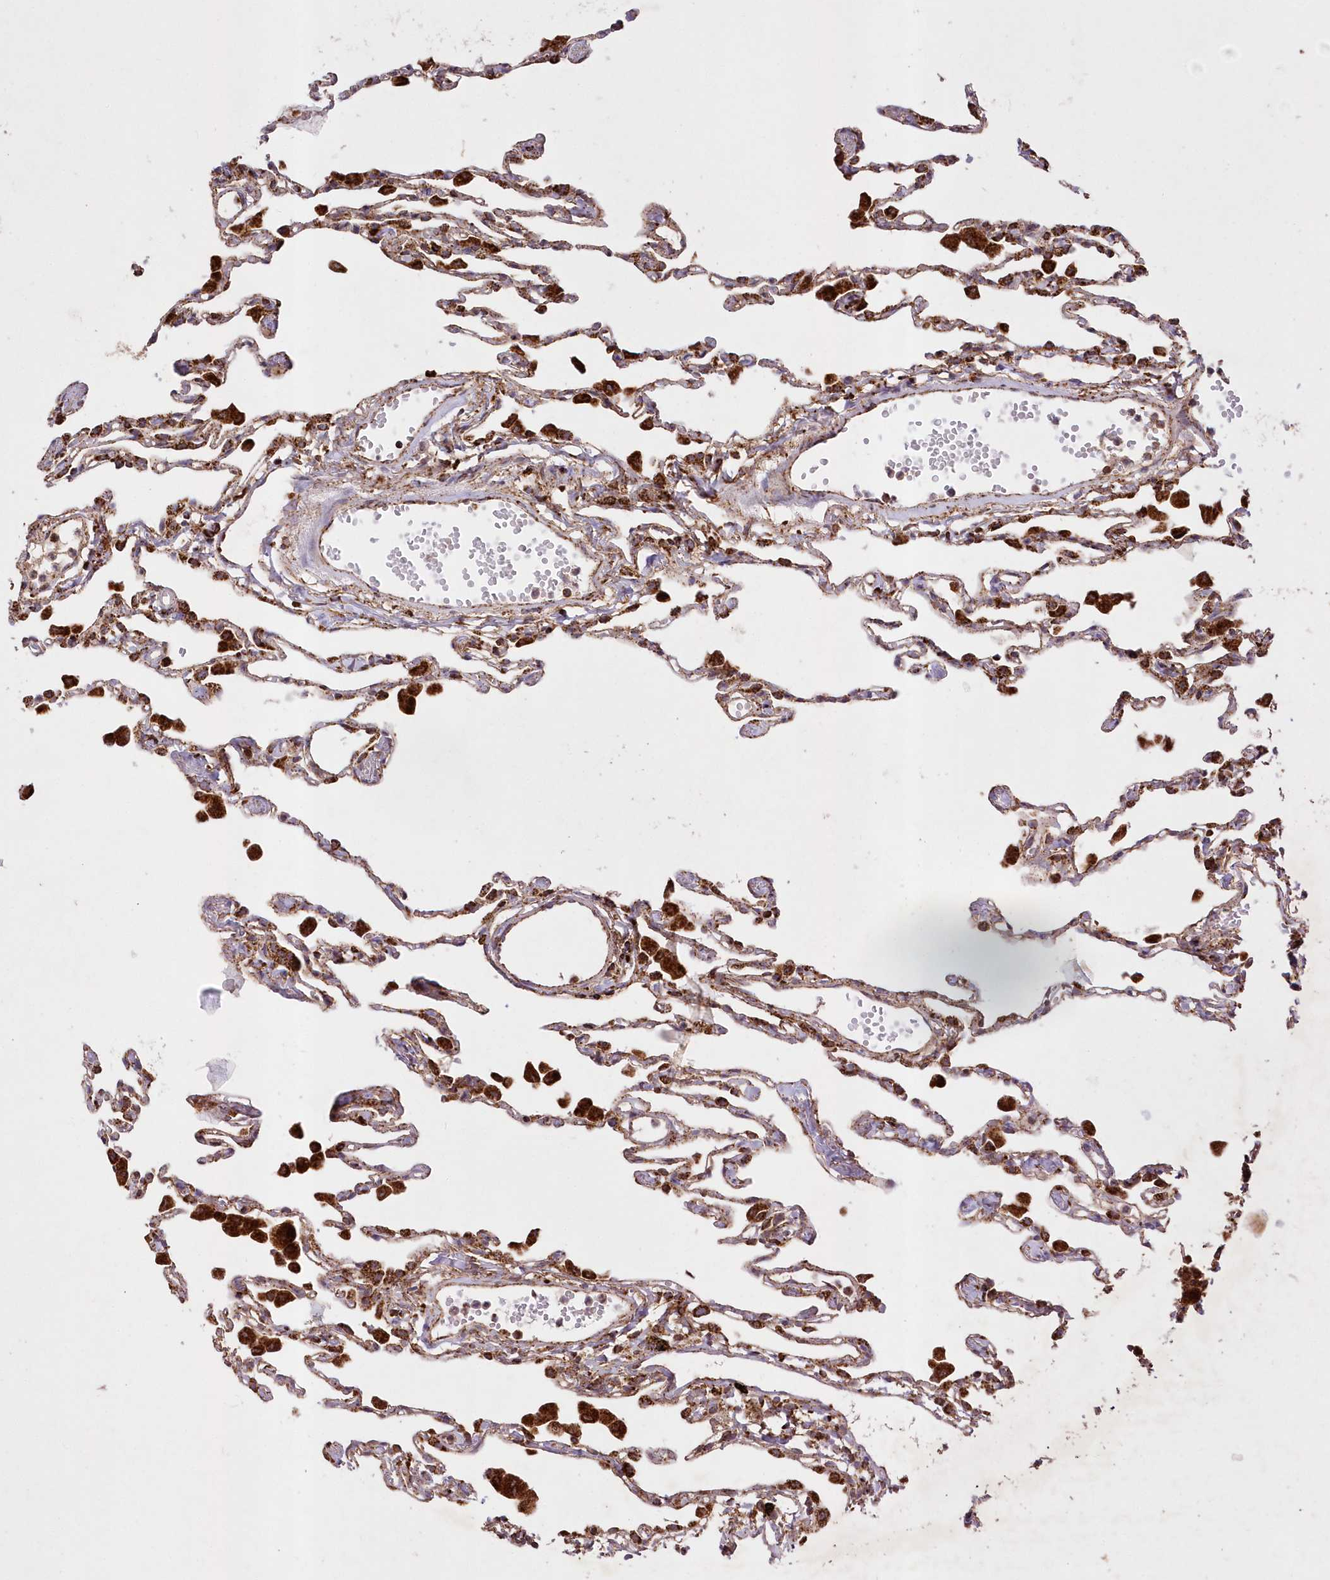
{"staining": {"intensity": "moderate", "quantity": ">75%", "location": "cytoplasmic/membranous"}, "tissue": "lung", "cell_type": "Alveolar cells", "image_type": "normal", "snomed": [{"axis": "morphology", "description": "Normal tissue, NOS"}, {"axis": "topography", "description": "Lung"}], "caption": "Lung was stained to show a protein in brown. There is medium levels of moderate cytoplasmic/membranous positivity in approximately >75% of alveolar cells. The staining is performed using DAB (3,3'-diaminobenzidine) brown chromogen to label protein expression. The nuclei are counter-stained blue using hematoxylin.", "gene": "ASNSD1", "patient": {"sex": "female", "age": 49}}